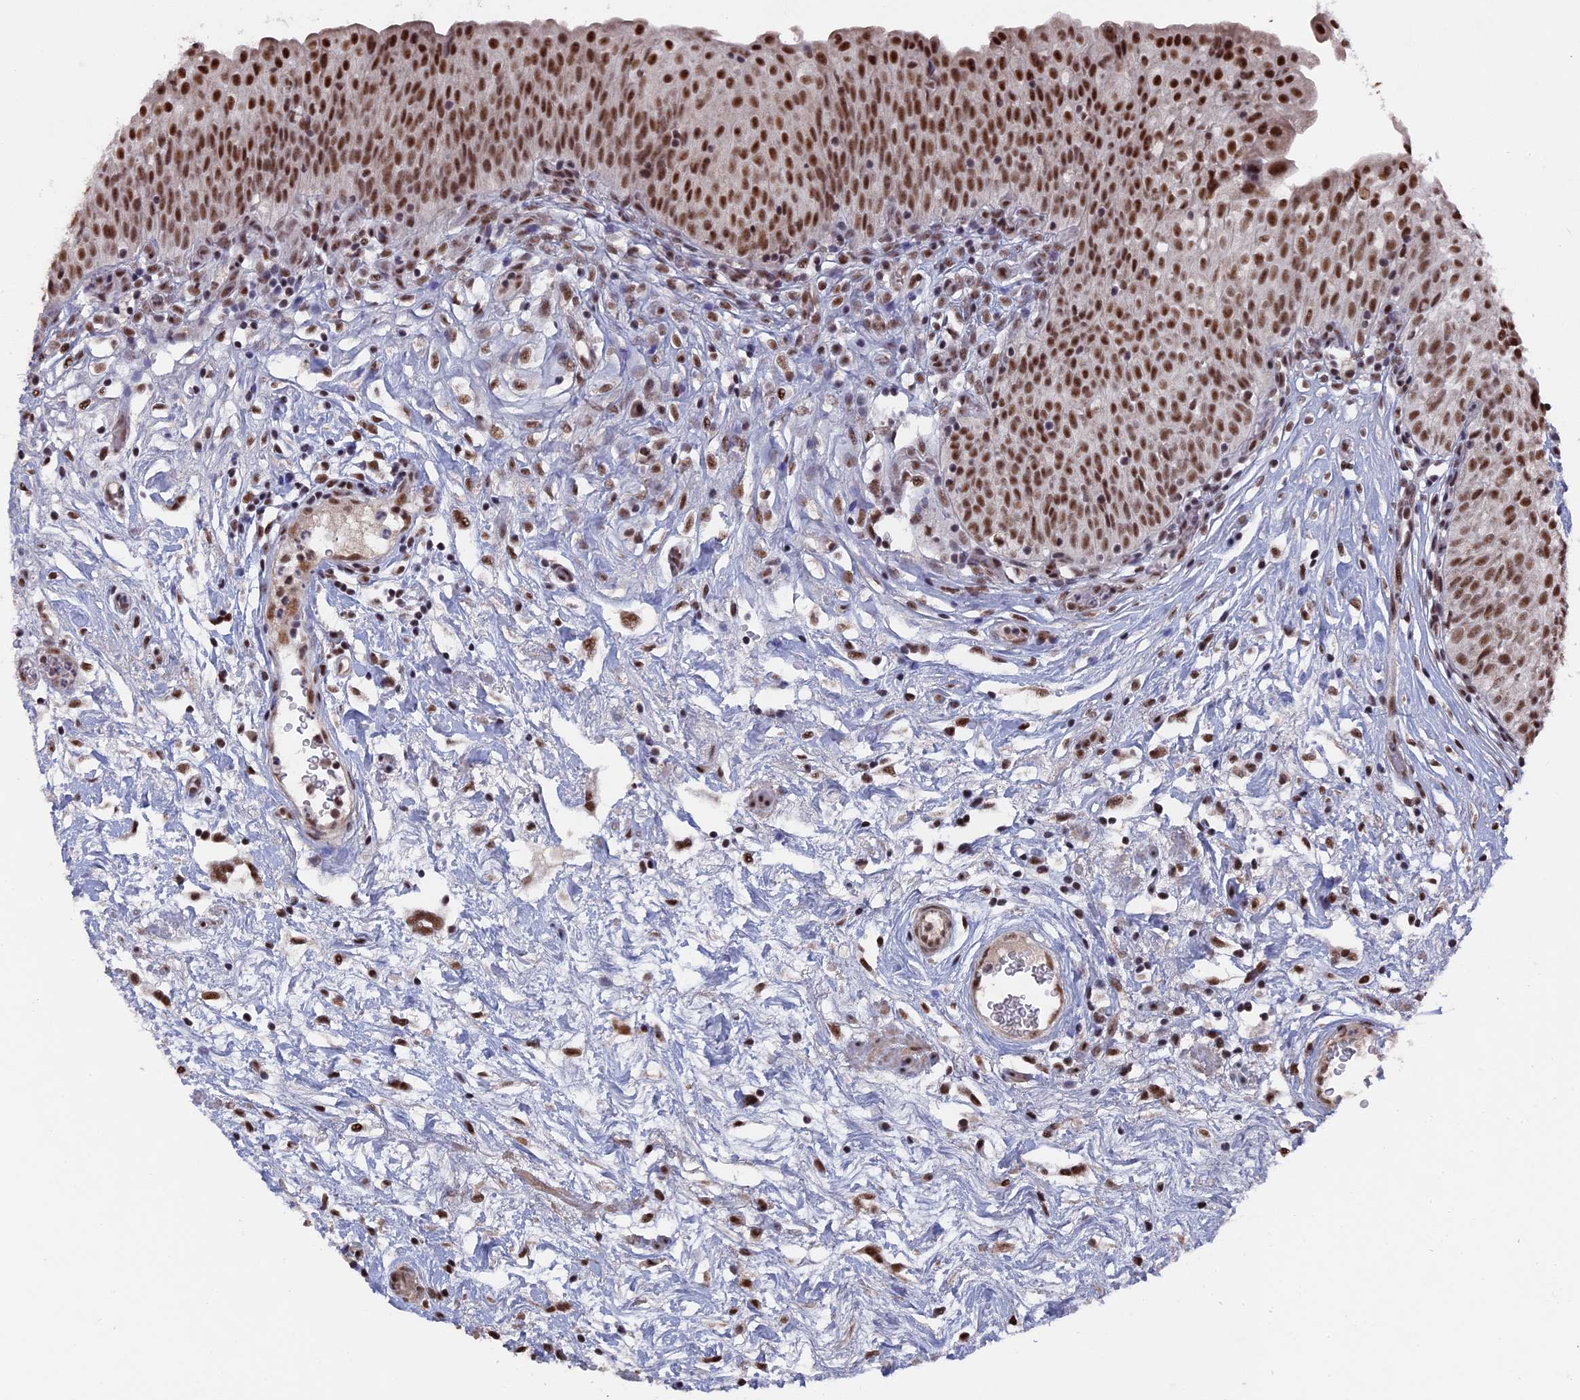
{"staining": {"intensity": "moderate", "quantity": ">75%", "location": "nuclear"}, "tissue": "urinary bladder", "cell_type": "Urothelial cells", "image_type": "normal", "snomed": [{"axis": "morphology", "description": "Normal tissue, NOS"}, {"axis": "topography", "description": "Urinary bladder"}], "caption": "Urinary bladder stained with DAB (3,3'-diaminobenzidine) IHC demonstrates medium levels of moderate nuclear positivity in approximately >75% of urothelial cells.", "gene": "SF3A2", "patient": {"sex": "male", "age": 55}}